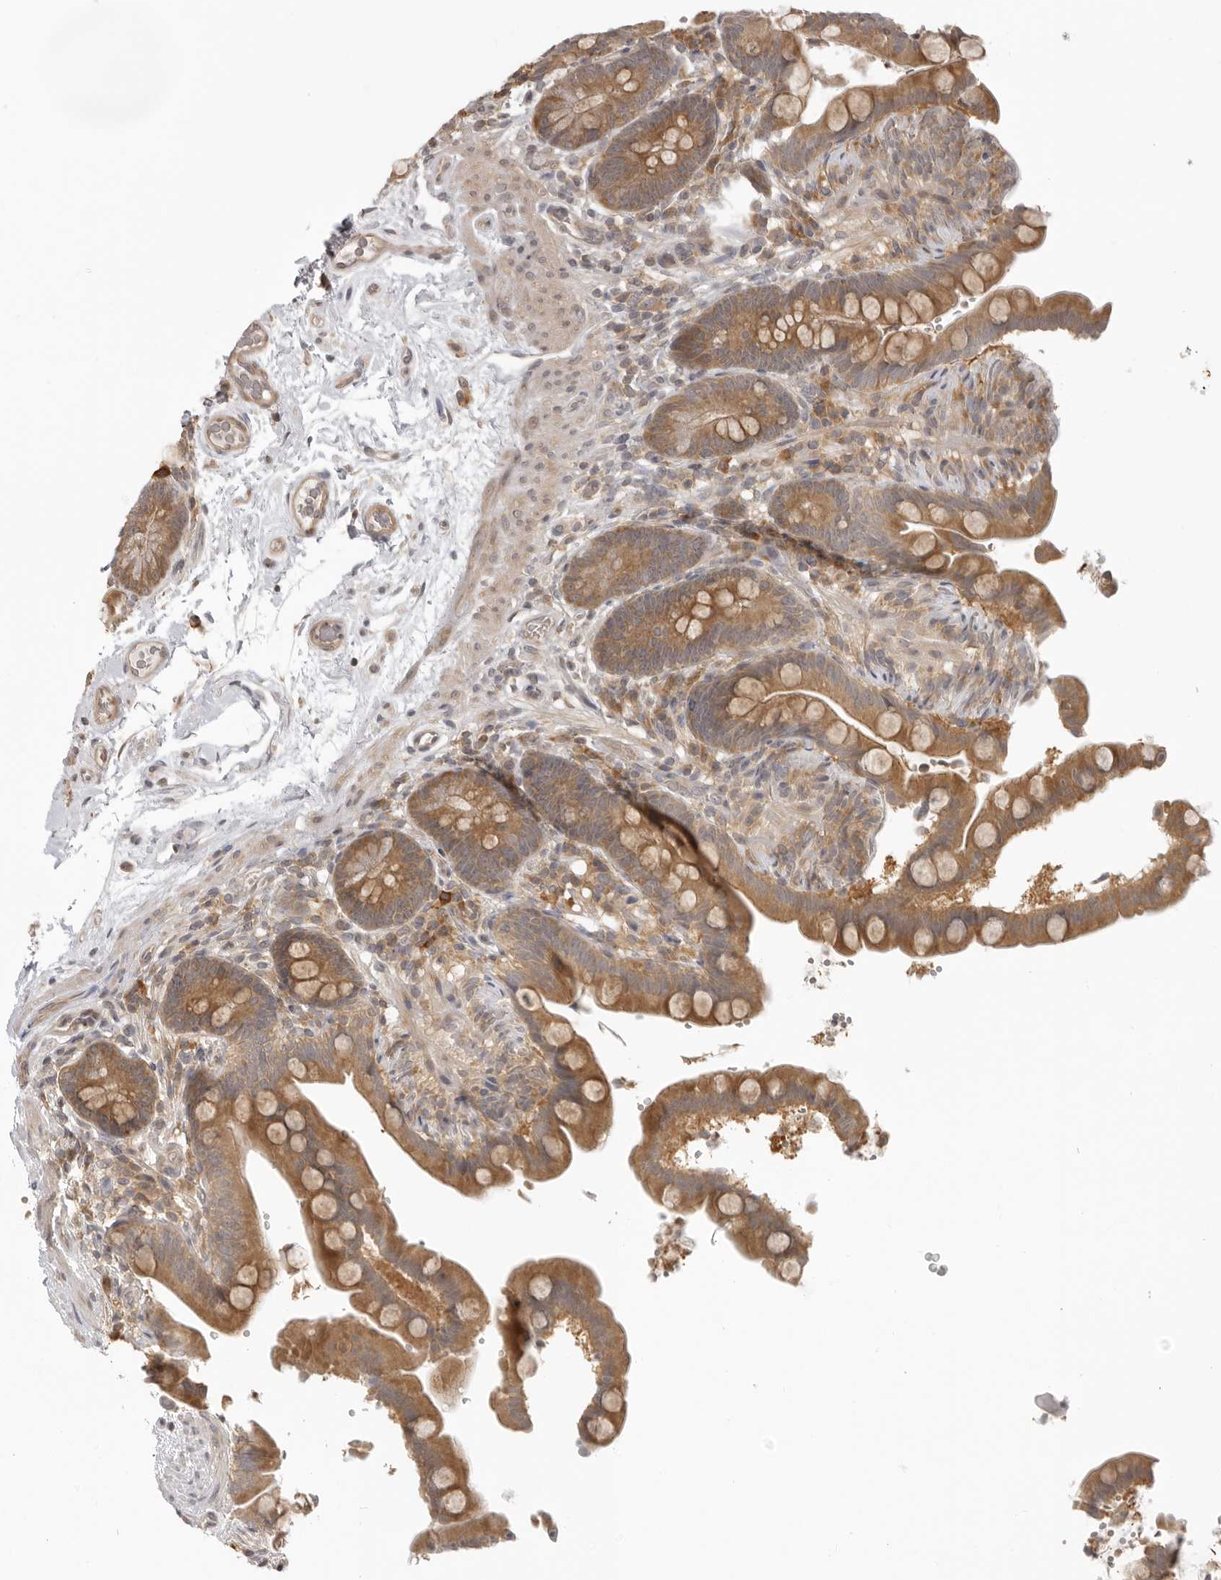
{"staining": {"intensity": "moderate", "quantity": ">75%", "location": "cytoplasmic/membranous"}, "tissue": "colon", "cell_type": "Endothelial cells", "image_type": "normal", "snomed": [{"axis": "morphology", "description": "Normal tissue, NOS"}, {"axis": "topography", "description": "Smooth muscle"}, {"axis": "topography", "description": "Colon"}], "caption": "Immunohistochemistry of normal colon shows medium levels of moderate cytoplasmic/membranous staining in about >75% of endothelial cells.", "gene": "PRRC2A", "patient": {"sex": "male", "age": 73}}